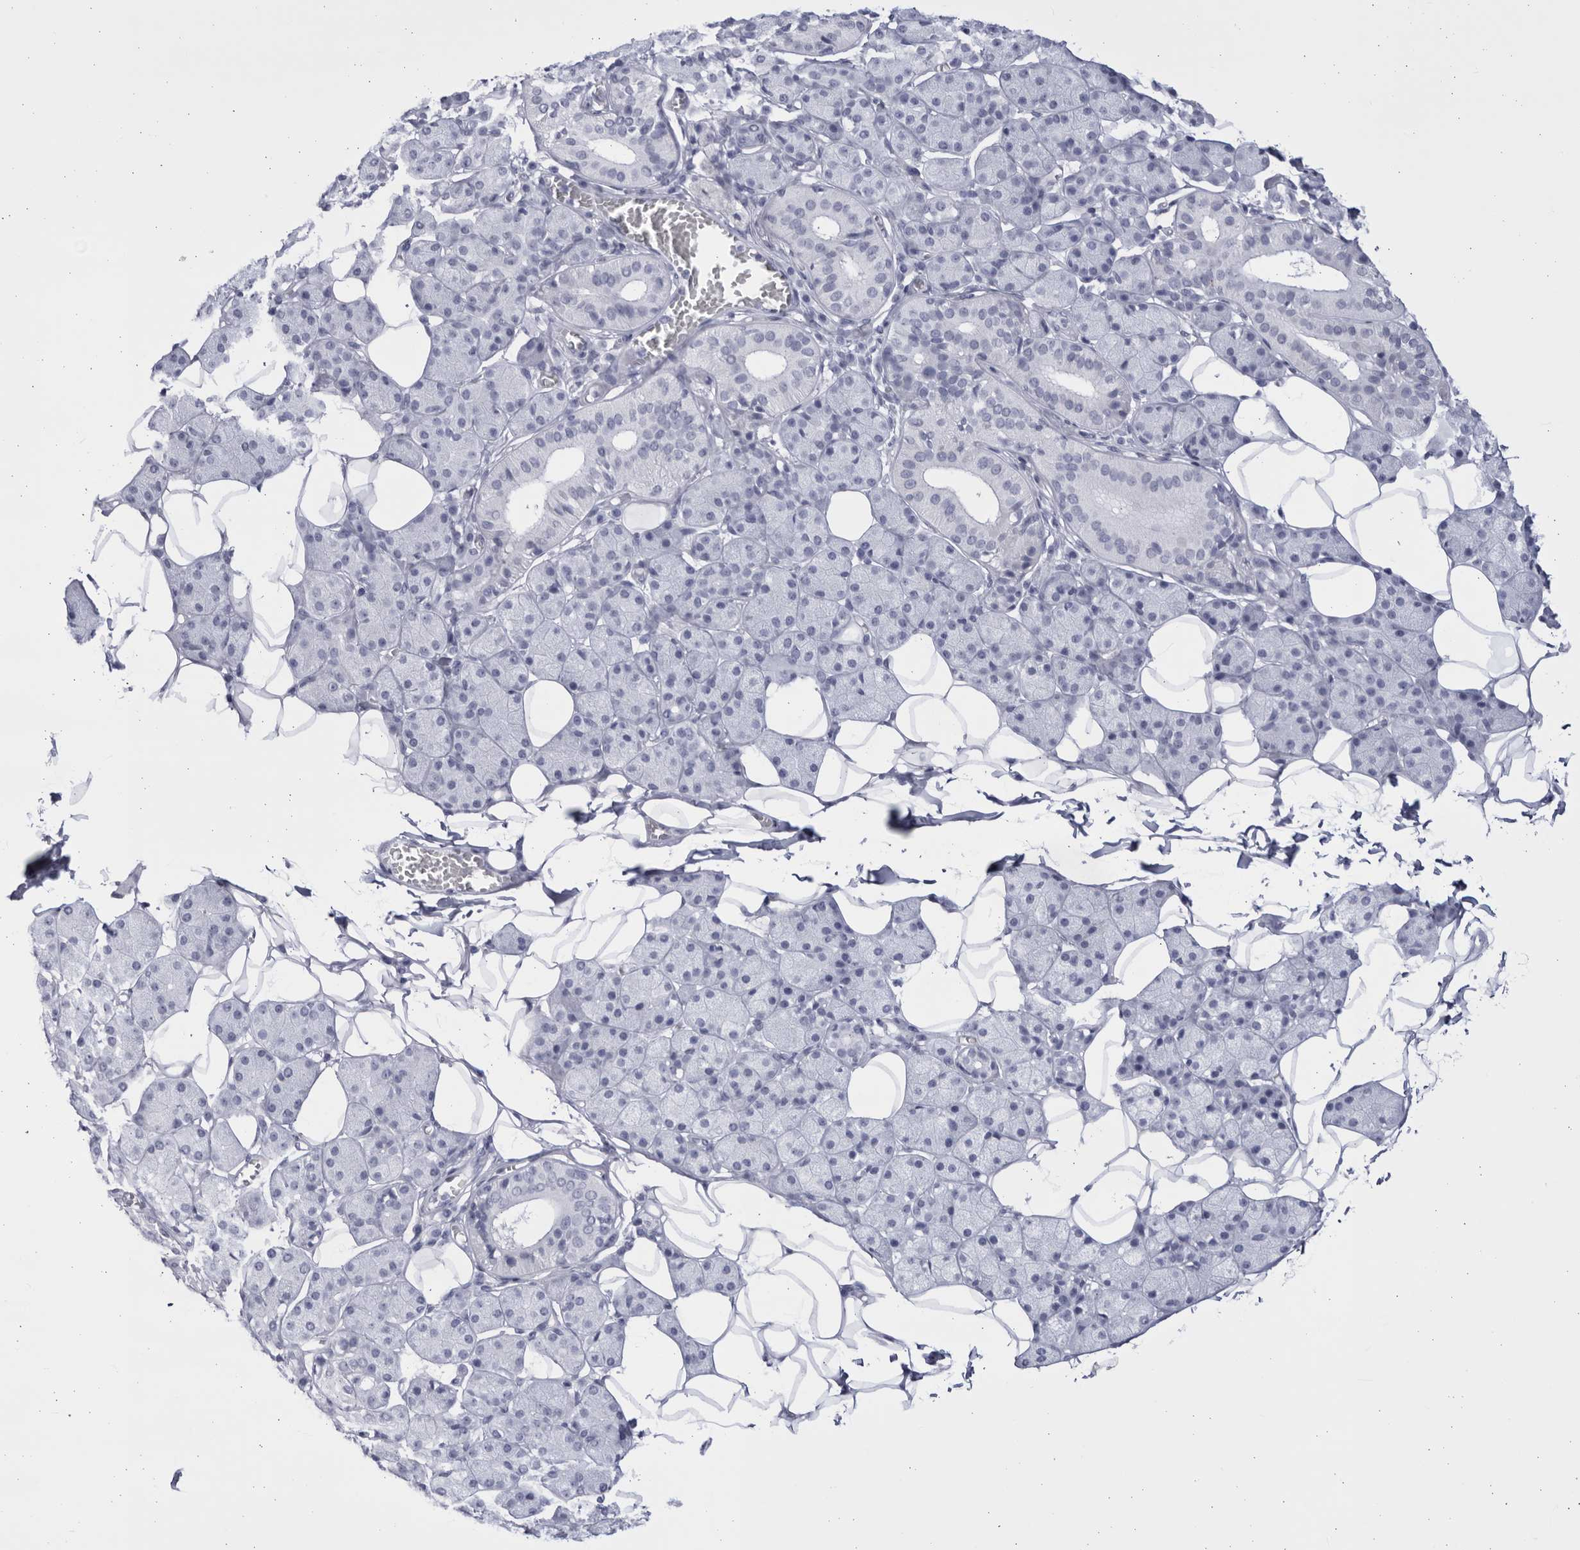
{"staining": {"intensity": "negative", "quantity": "none", "location": "none"}, "tissue": "salivary gland", "cell_type": "Glandular cells", "image_type": "normal", "snomed": [{"axis": "morphology", "description": "Normal tissue, NOS"}, {"axis": "topography", "description": "Salivary gland"}], "caption": "Benign salivary gland was stained to show a protein in brown. There is no significant expression in glandular cells. The staining is performed using DAB (3,3'-diaminobenzidine) brown chromogen with nuclei counter-stained in using hematoxylin.", "gene": "CCDC181", "patient": {"sex": "female", "age": 33}}